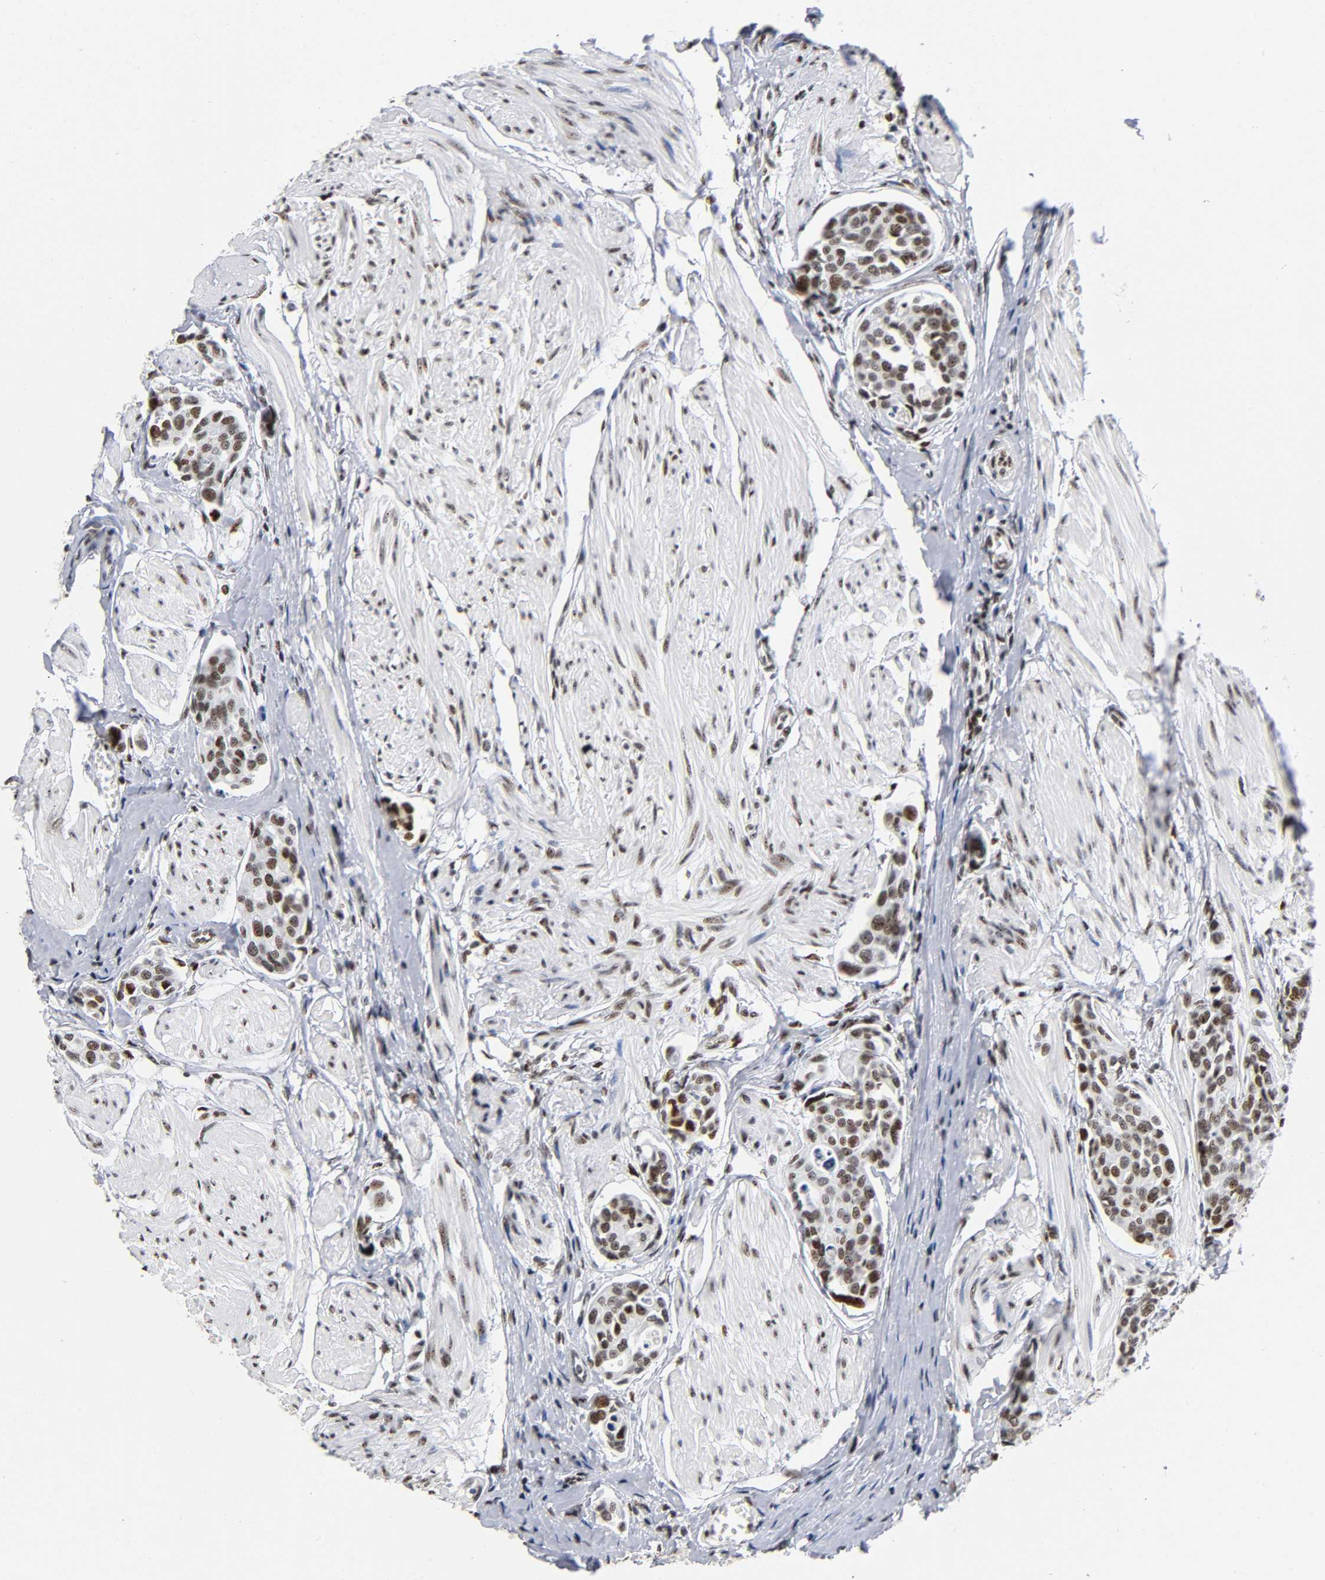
{"staining": {"intensity": "moderate", "quantity": ">75%", "location": "nuclear"}, "tissue": "urothelial cancer", "cell_type": "Tumor cells", "image_type": "cancer", "snomed": [{"axis": "morphology", "description": "Urothelial carcinoma, High grade"}, {"axis": "topography", "description": "Urinary bladder"}], "caption": "An immunohistochemistry histopathology image of tumor tissue is shown. Protein staining in brown highlights moderate nuclear positivity in urothelial cancer within tumor cells. The staining was performed using DAB (3,3'-diaminobenzidine), with brown indicating positive protein expression. Nuclei are stained blue with hematoxylin.", "gene": "UBTF", "patient": {"sex": "male", "age": 78}}